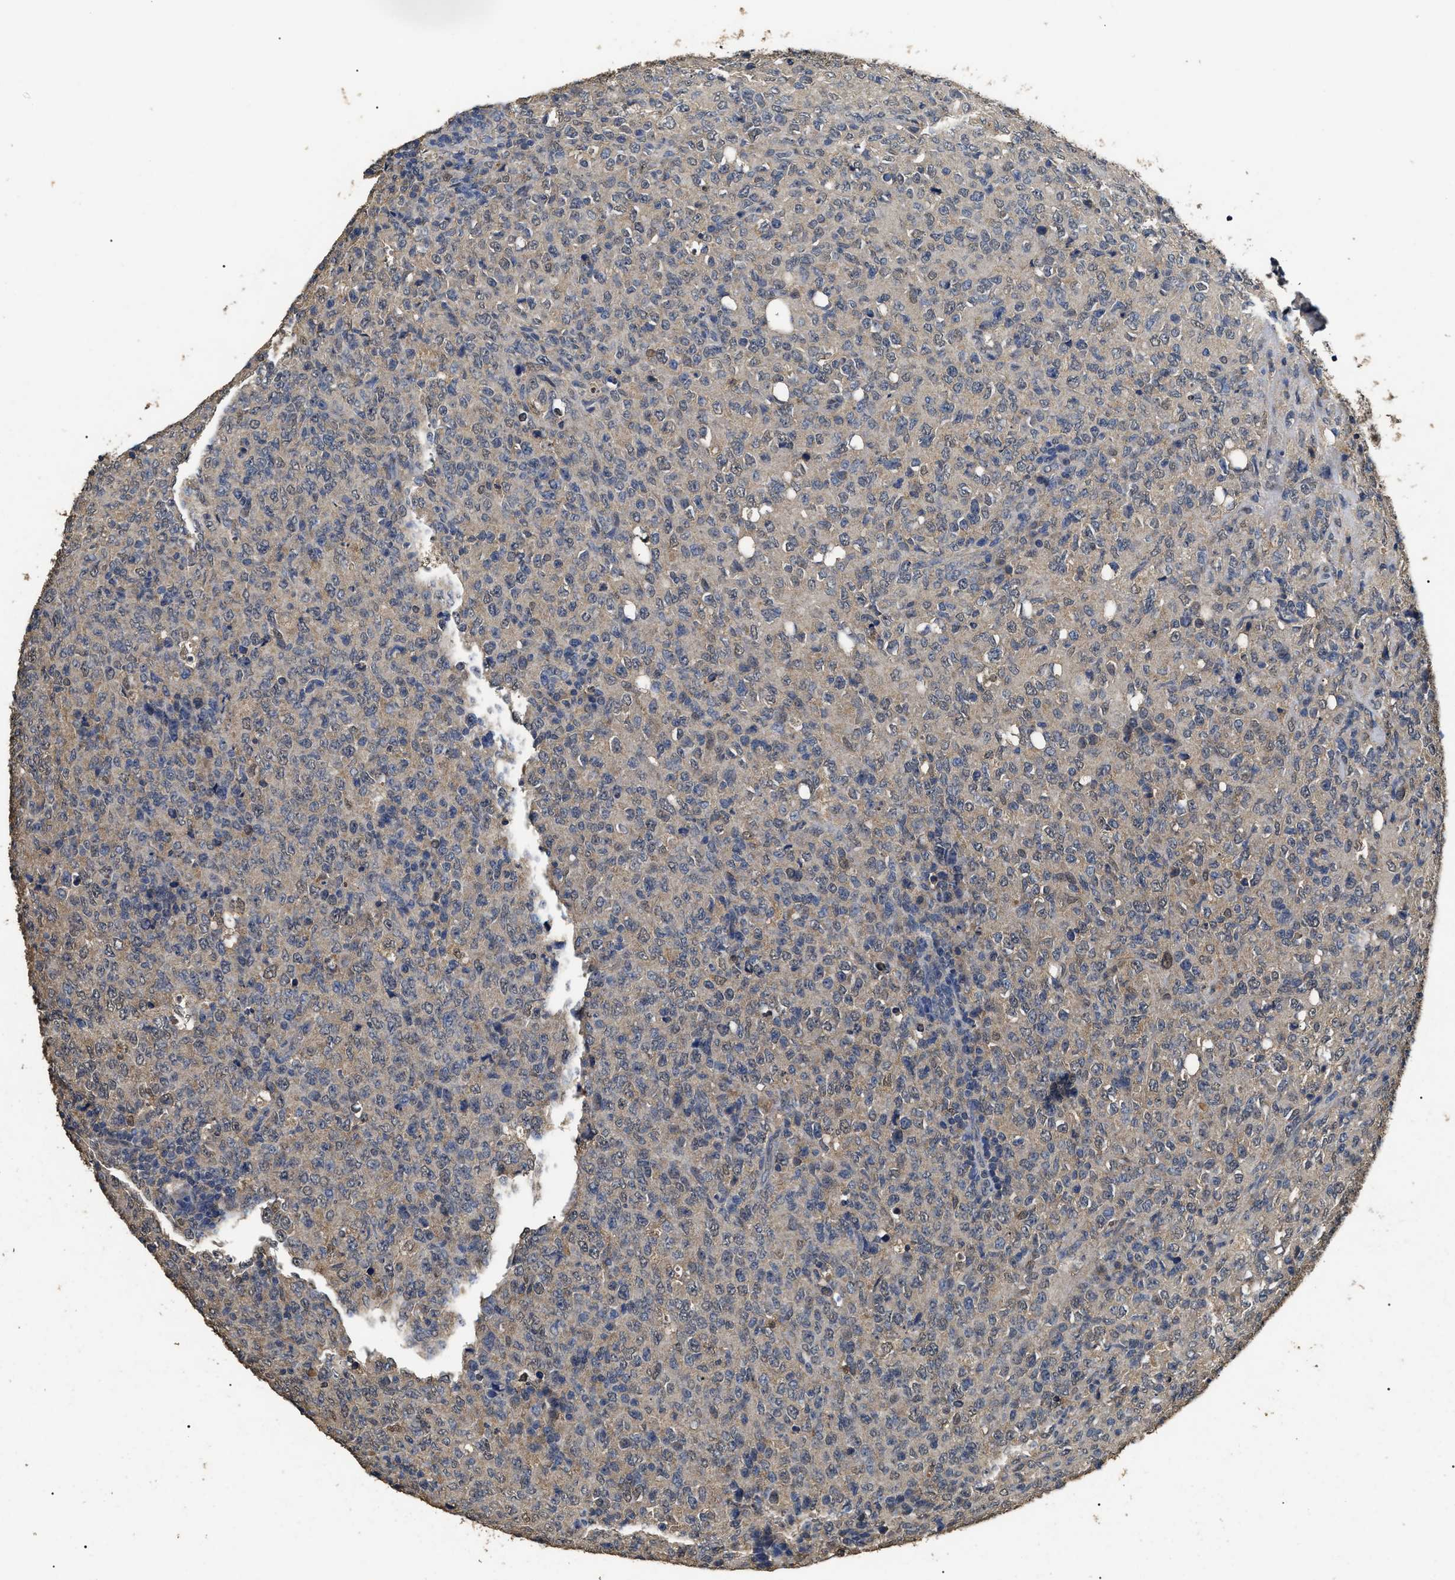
{"staining": {"intensity": "weak", "quantity": "<25%", "location": "cytoplasmic/membranous,nuclear"}, "tissue": "lymphoma", "cell_type": "Tumor cells", "image_type": "cancer", "snomed": [{"axis": "morphology", "description": "Malignant lymphoma, non-Hodgkin's type, High grade"}, {"axis": "topography", "description": "Tonsil"}], "caption": "The photomicrograph shows no staining of tumor cells in lymphoma.", "gene": "PSMD8", "patient": {"sex": "female", "age": 36}}